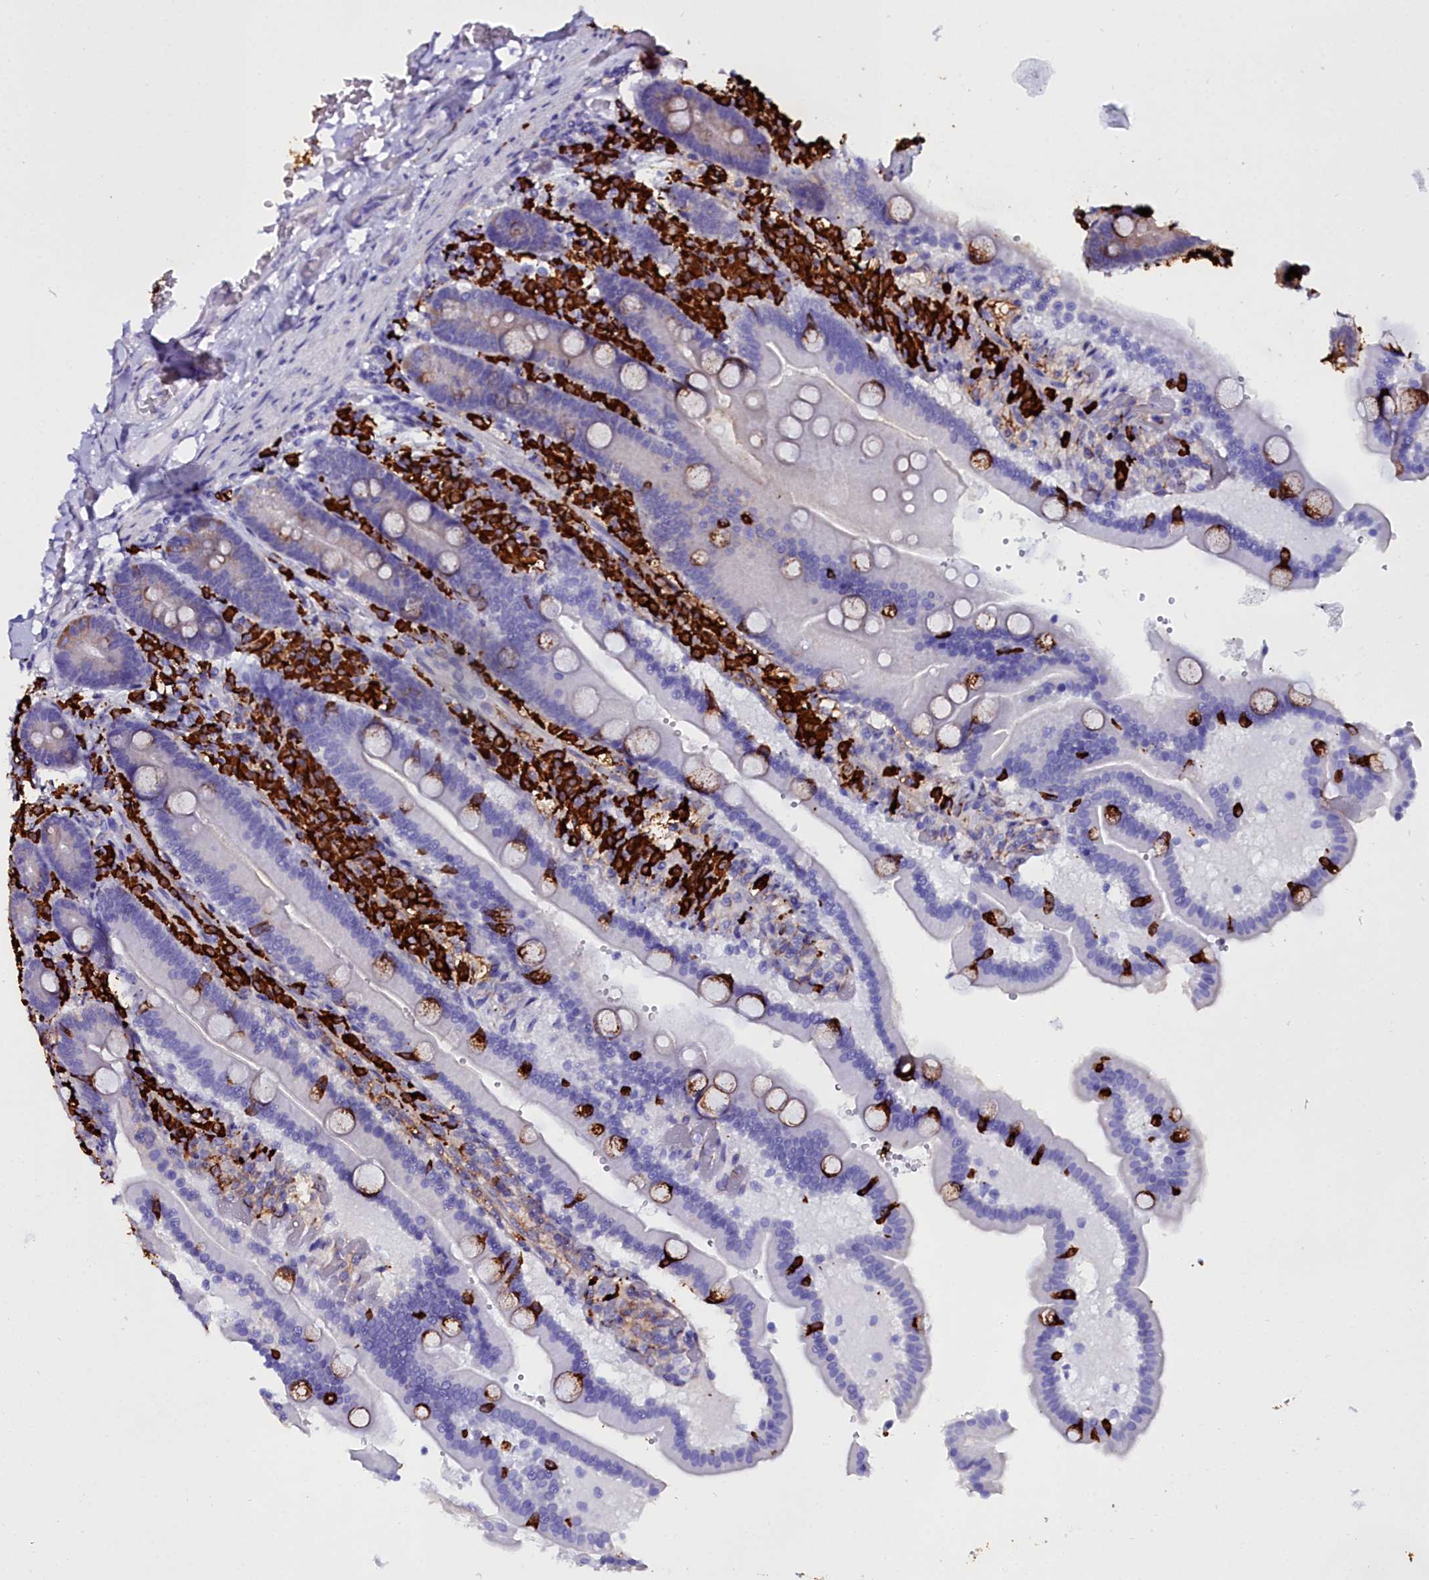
{"staining": {"intensity": "strong", "quantity": "<25%", "location": "cytoplasmic/membranous"}, "tissue": "duodenum", "cell_type": "Glandular cells", "image_type": "normal", "snomed": [{"axis": "morphology", "description": "Normal tissue, NOS"}, {"axis": "topography", "description": "Duodenum"}], "caption": "Strong cytoplasmic/membranous positivity is identified in about <25% of glandular cells in benign duodenum.", "gene": "TXNDC5", "patient": {"sex": "female", "age": 62}}